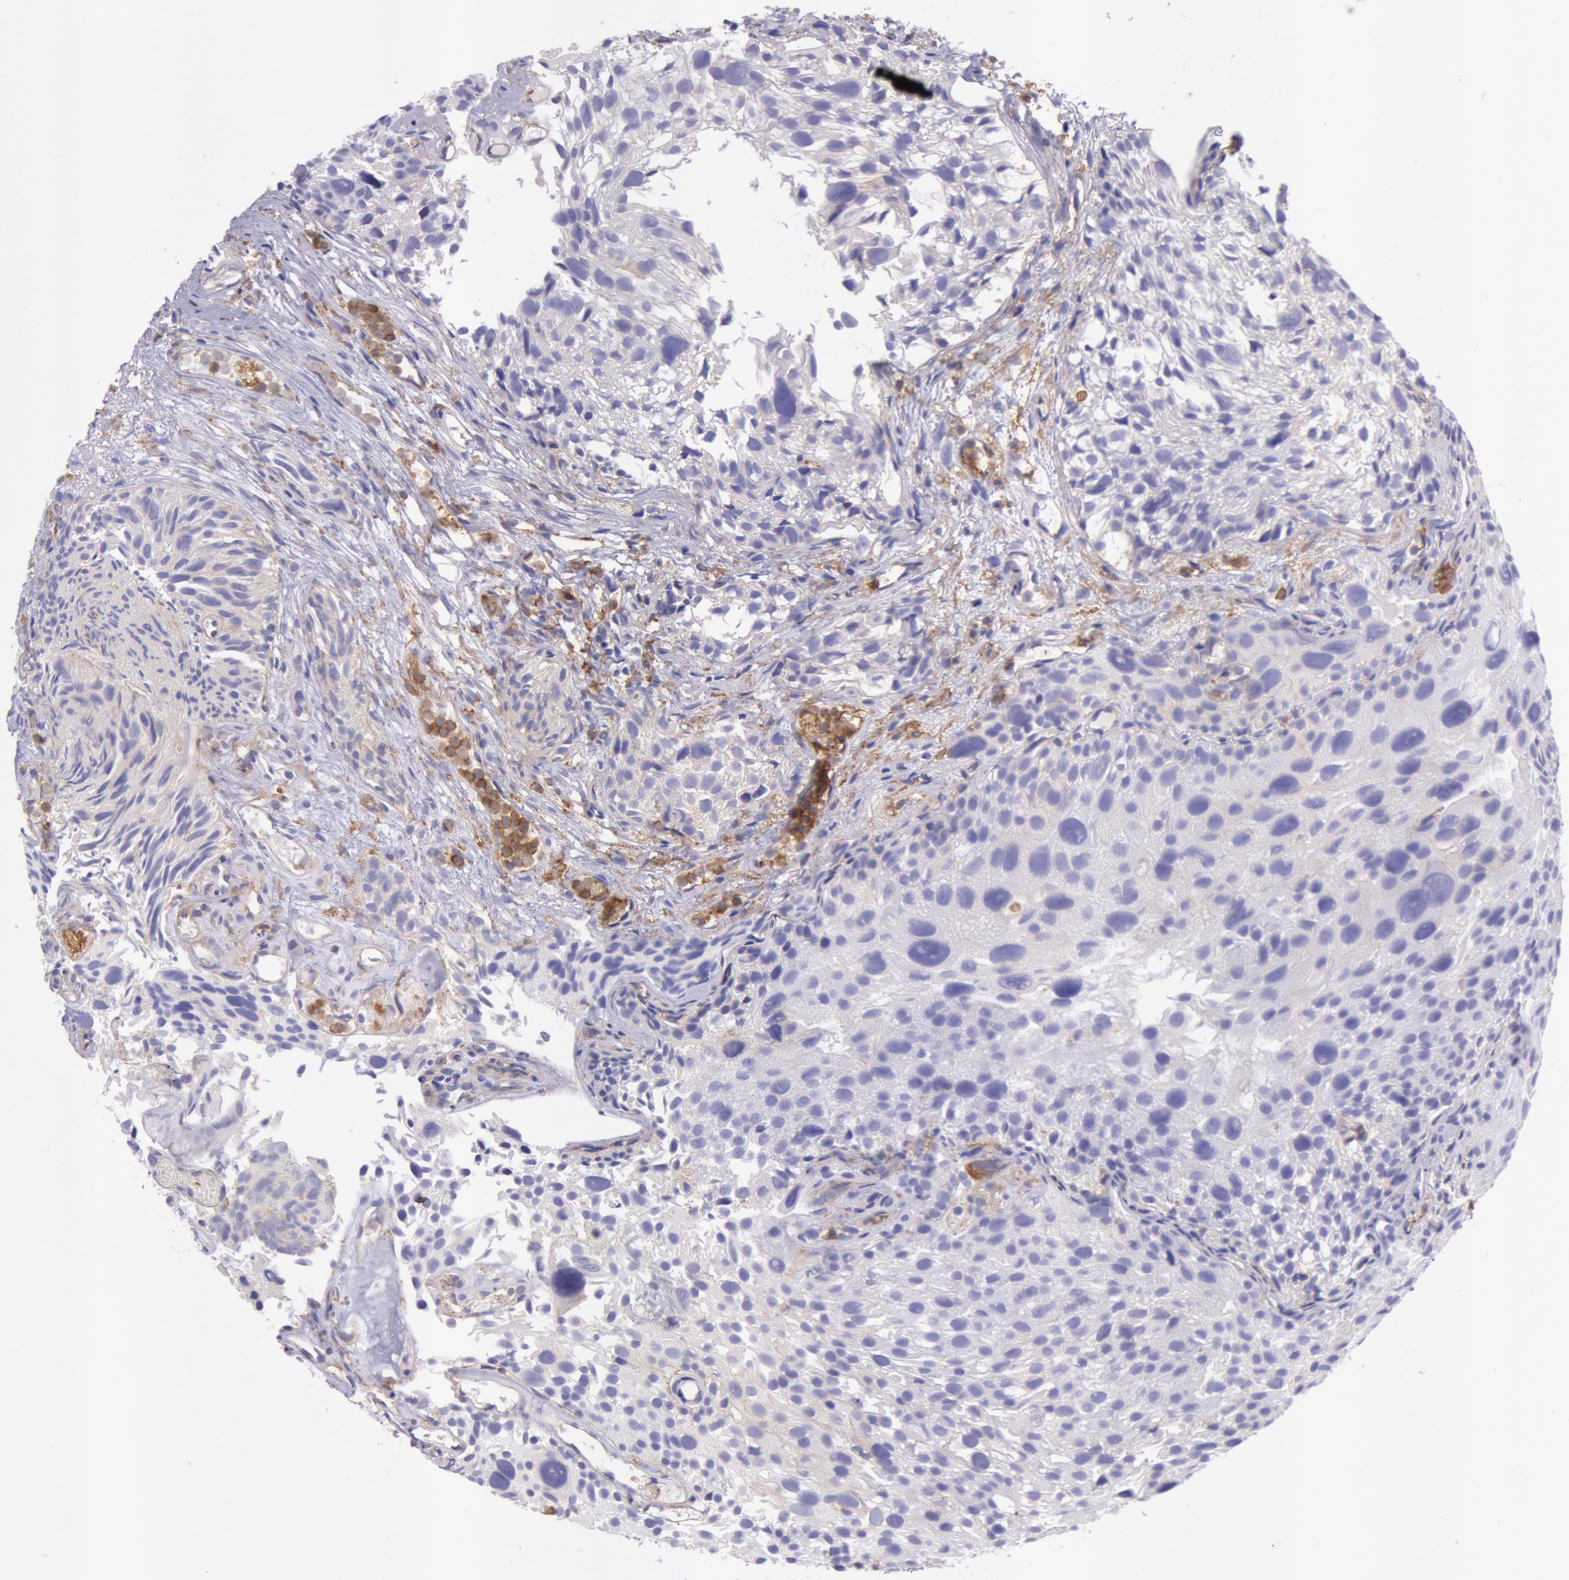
{"staining": {"intensity": "negative", "quantity": "none", "location": "none"}, "tissue": "urothelial cancer", "cell_type": "Tumor cells", "image_type": "cancer", "snomed": [{"axis": "morphology", "description": "Urothelial carcinoma, High grade"}, {"axis": "topography", "description": "Urinary bladder"}], "caption": "There is no significant positivity in tumor cells of high-grade urothelial carcinoma.", "gene": "LYN", "patient": {"sex": "female", "age": 78}}